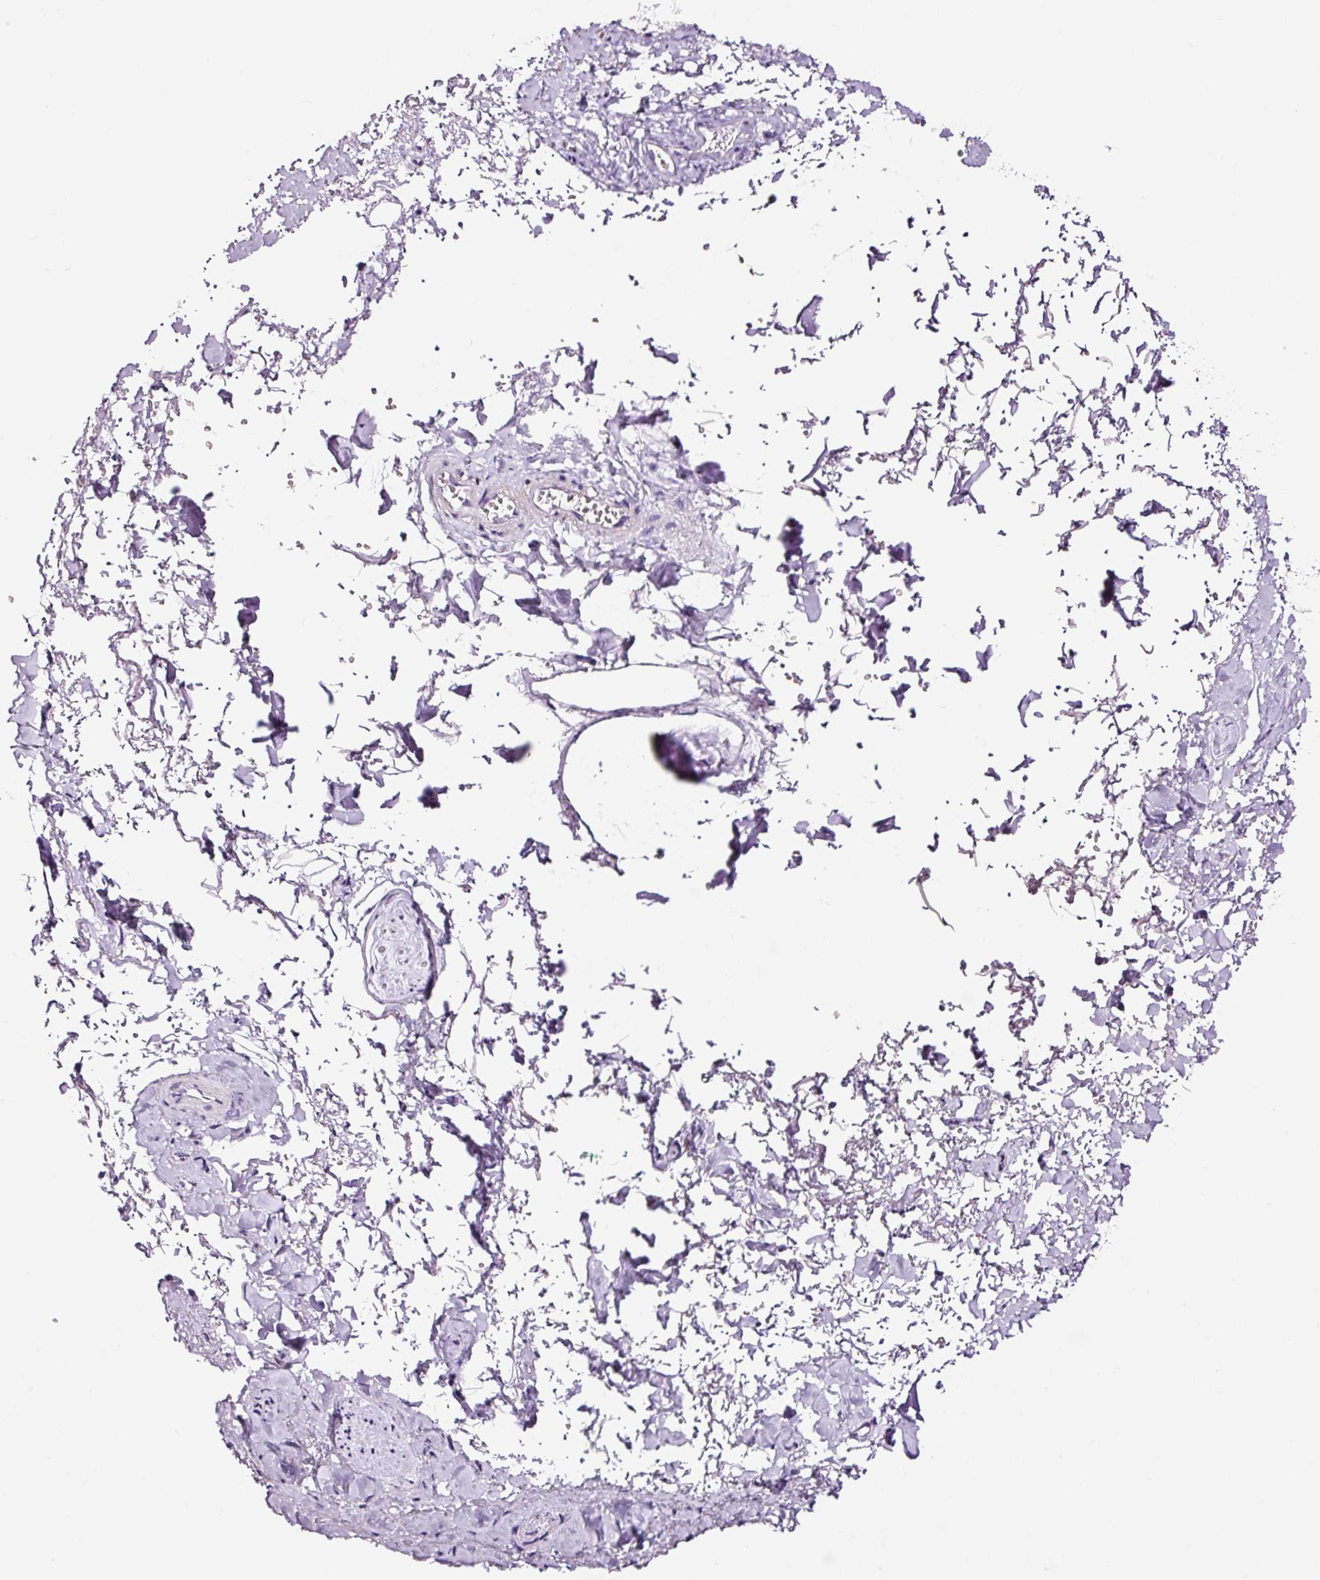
{"staining": {"intensity": "negative", "quantity": "none", "location": "none"}, "tissue": "adipose tissue", "cell_type": "Adipocytes", "image_type": "normal", "snomed": [{"axis": "morphology", "description": "Normal tissue, NOS"}, {"axis": "topography", "description": "Vulva"}, {"axis": "topography", "description": "Vagina"}, {"axis": "topography", "description": "Peripheral nerve tissue"}], "caption": "Histopathology image shows no protein positivity in adipocytes of unremarkable adipose tissue. (DAB immunohistochemistry visualized using brightfield microscopy, high magnification).", "gene": "RTF2", "patient": {"sex": "female", "age": 66}}